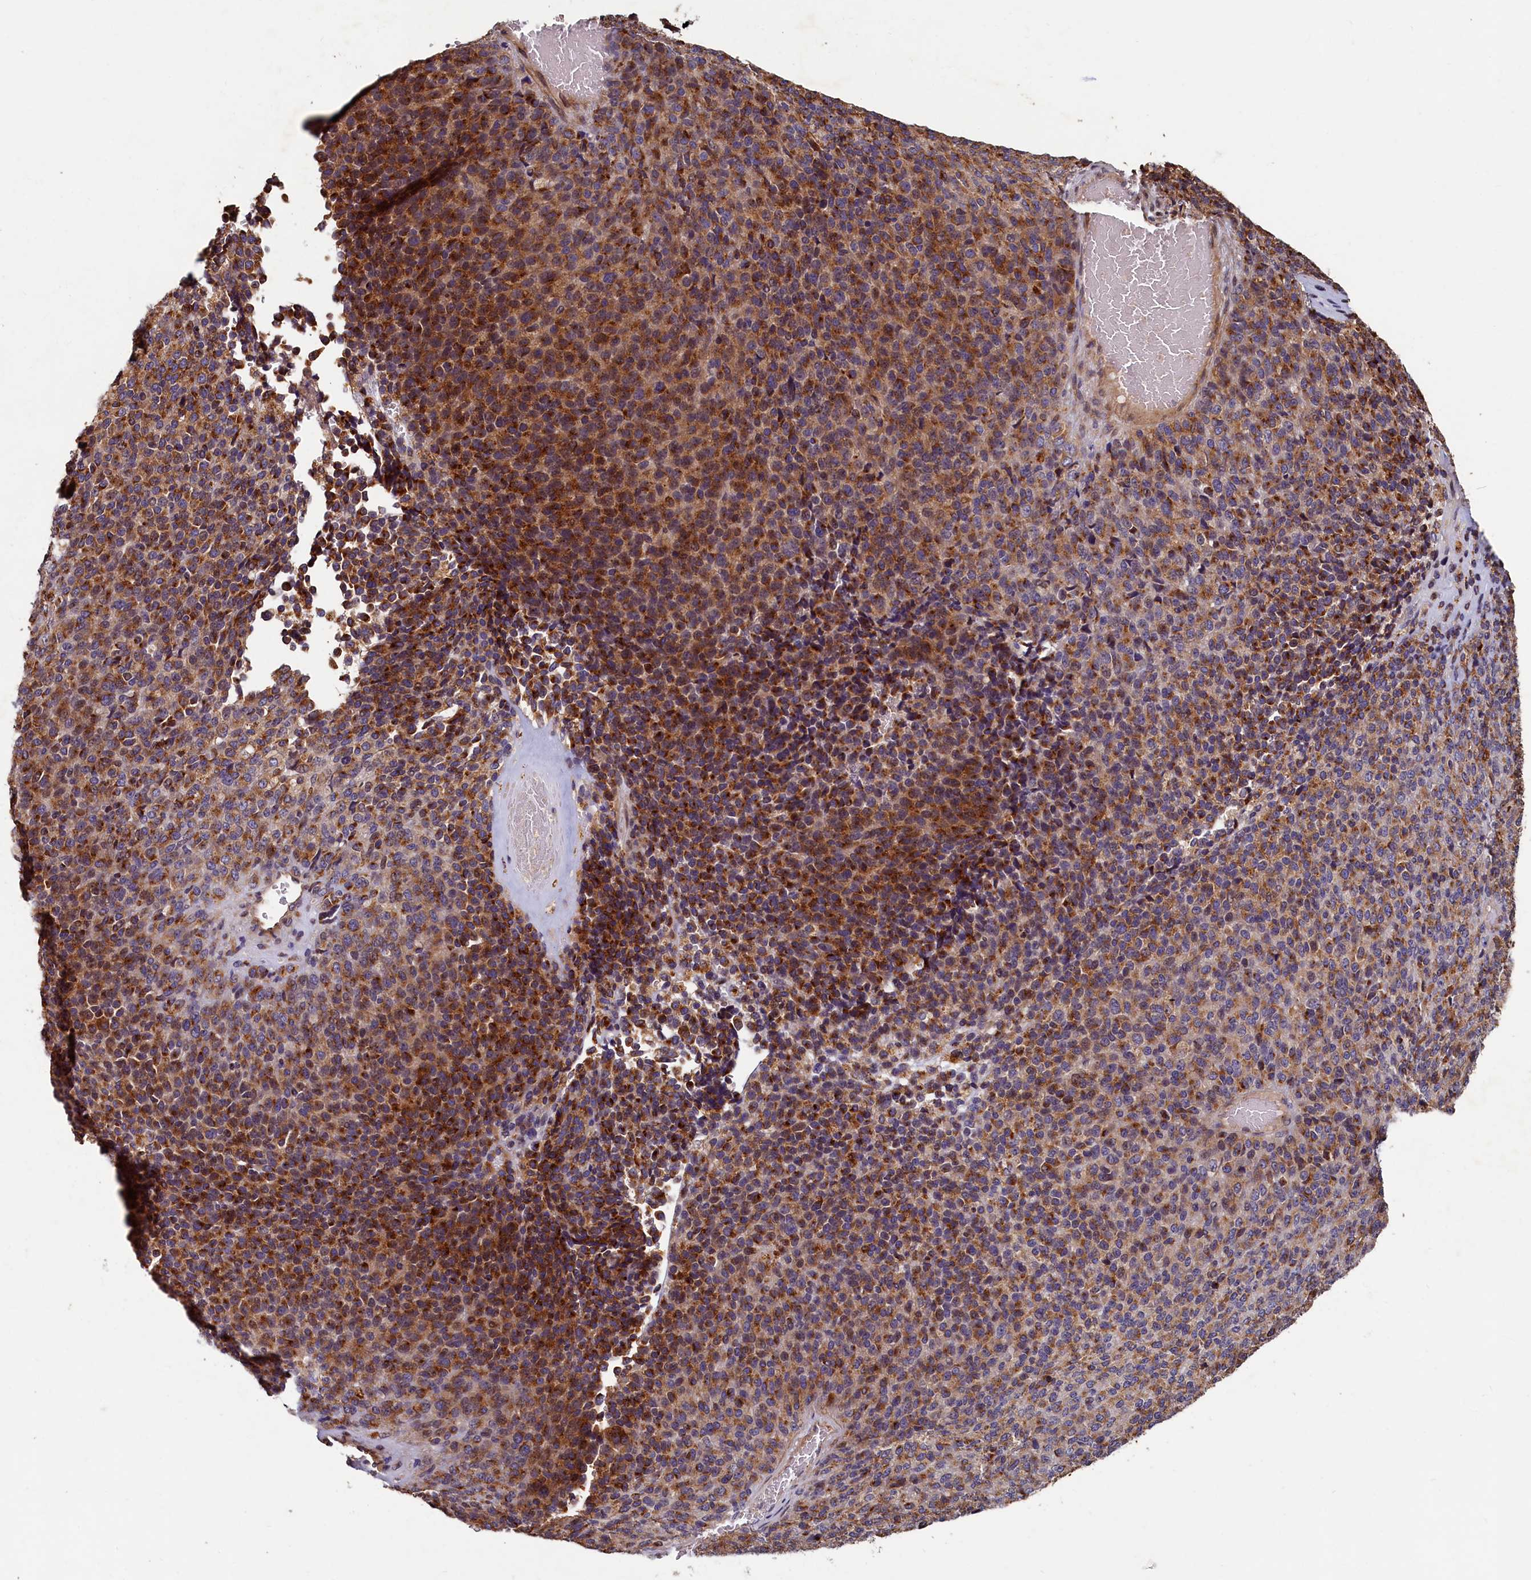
{"staining": {"intensity": "strong", "quantity": "25%-75%", "location": "cytoplasmic/membranous"}, "tissue": "melanoma", "cell_type": "Tumor cells", "image_type": "cancer", "snomed": [{"axis": "morphology", "description": "Malignant melanoma, Metastatic site"}, {"axis": "topography", "description": "Brain"}], "caption": "Immunohistochemistry (IHC) image of neoplastic tissue: human melanoma stained using IHC demonstrates high levels of strong protein expression localized specifically in the cytoplasmic/membranous of tumor cells, appearing as a cytoplasmic/membranous brown color.", "gene": "TMEM181", "patient": {"sex": "female", "age": 56}}